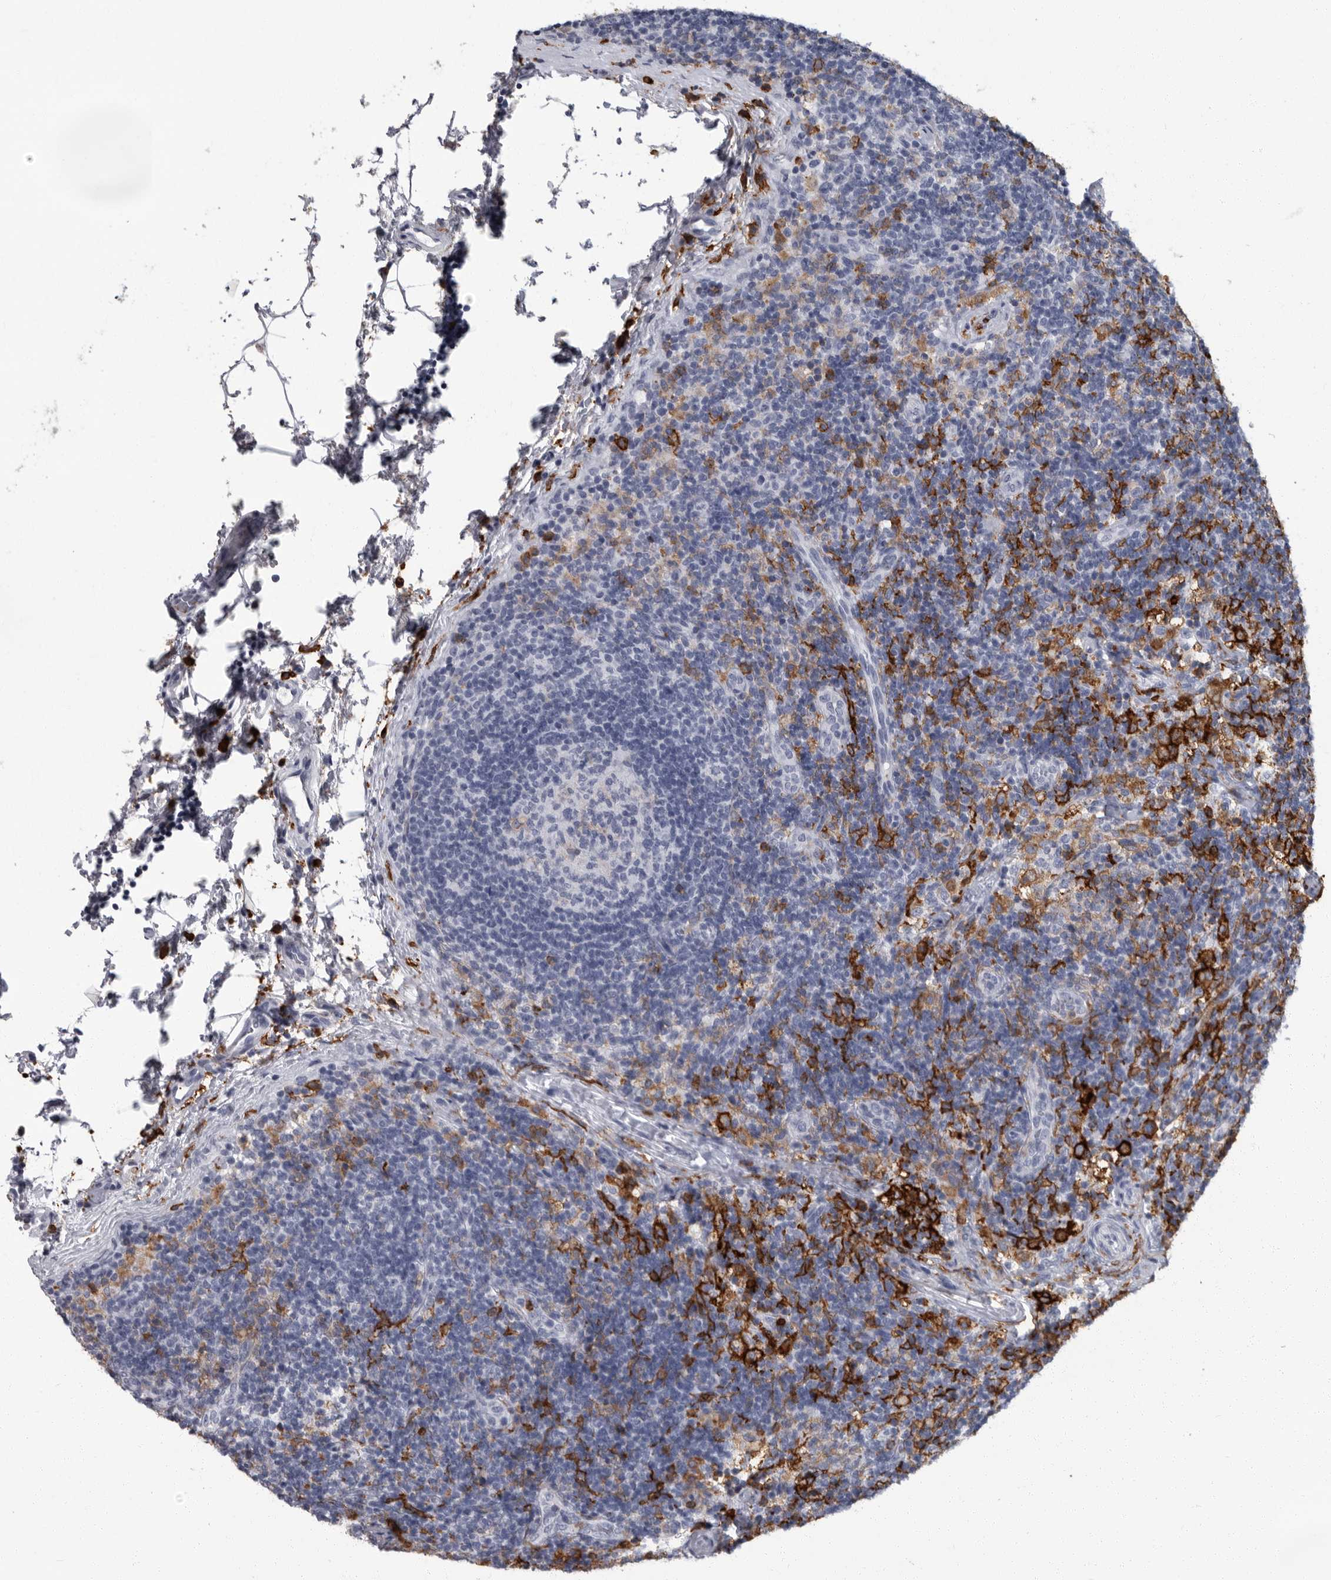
{"staining": {"intensity": "negative", "quantity": "none", "location": "none"}, "tissue": "lymph node", "cell_type": "Germinal center cells", "image_type": "normal", "snomed": [{"axis": "morphology", "description": "Normal tissue, NOS"}, {"axis": "topography", "description": "Lymph node"}], "caption": "Protein analysis of unremarkable lymph node reveals no significant expression in germinal center cells.", "gene": "FCER1G", "patient": {"sex": "female", "age": 22}}